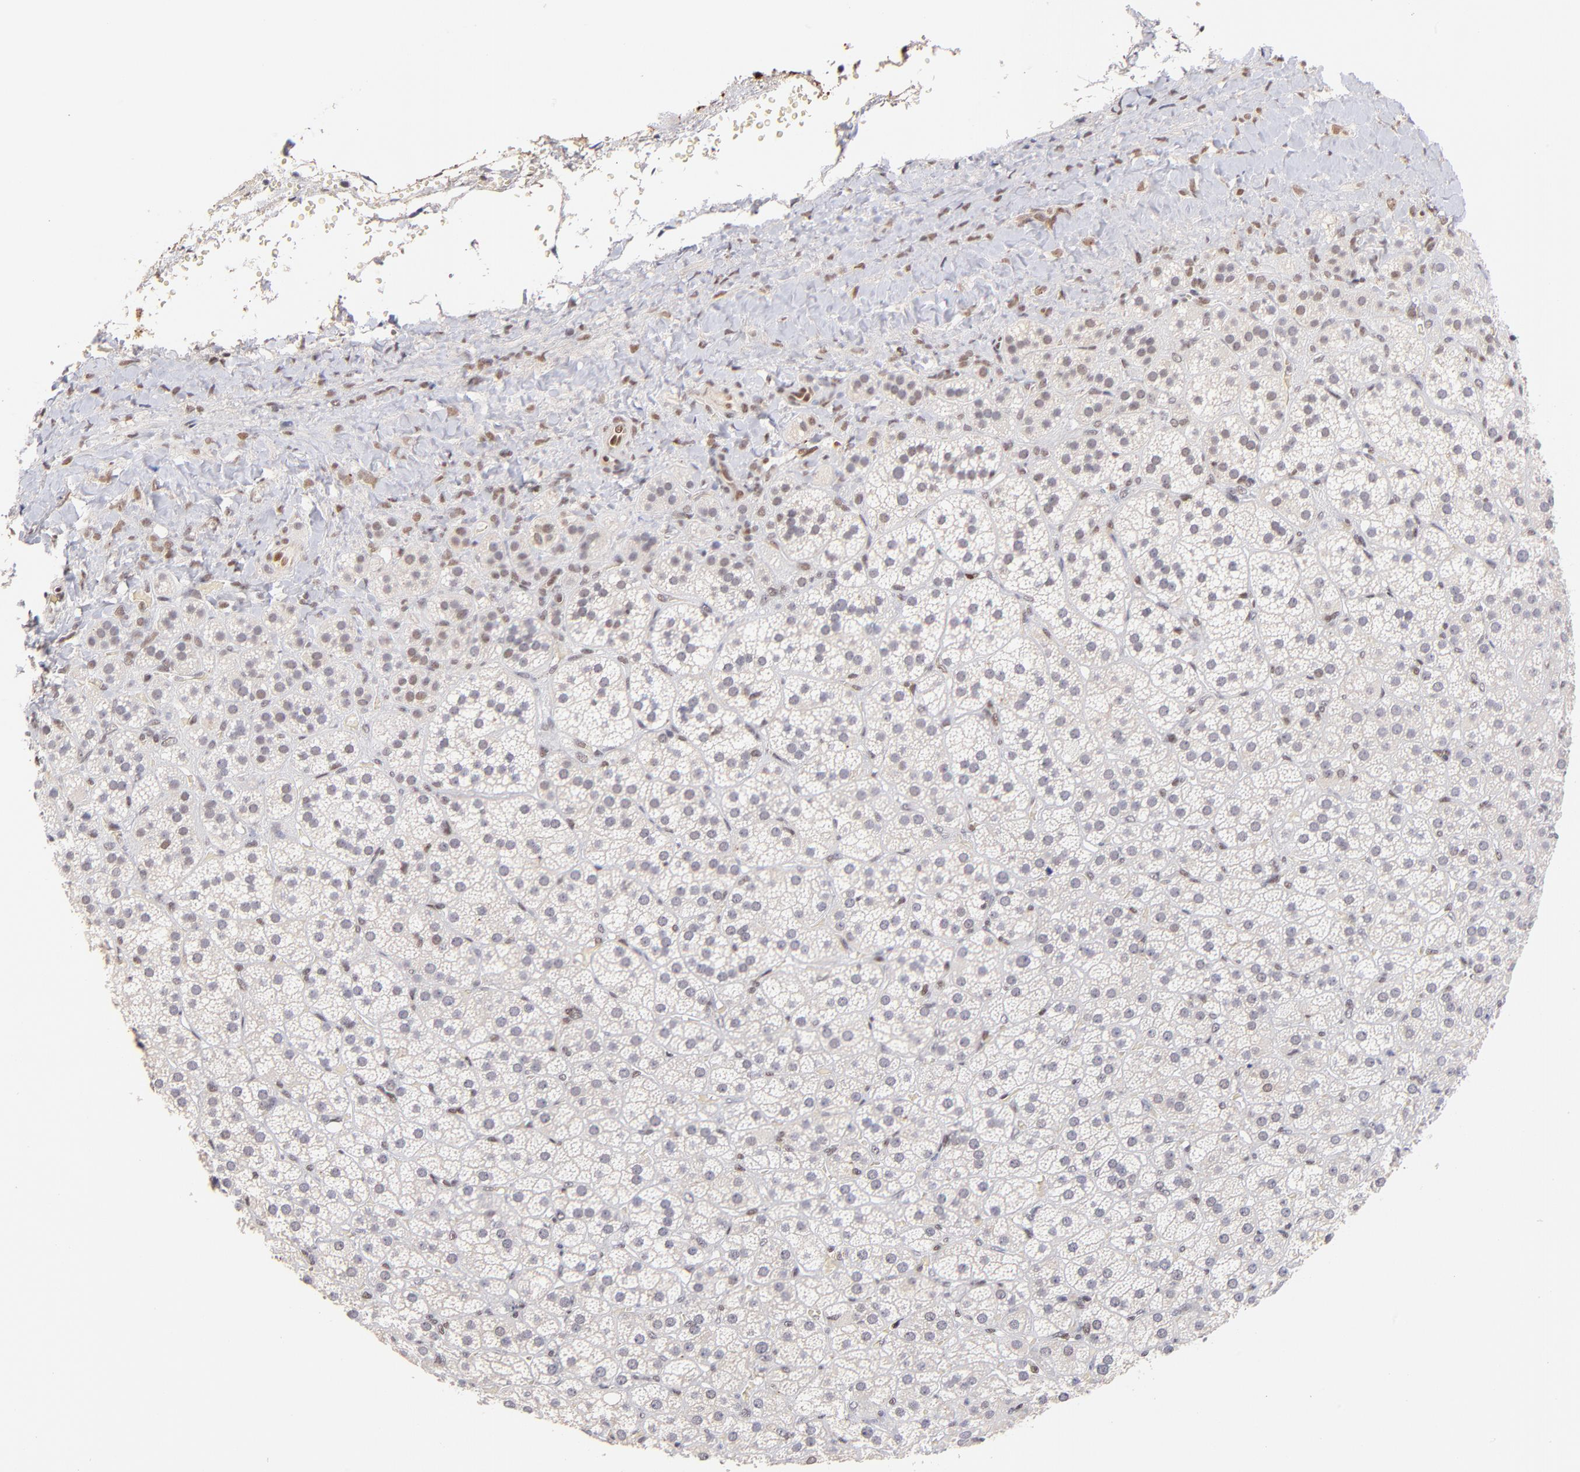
{"staining": {"intensity": "weak", "quantity": ">75%", "location": "nuclear"}, "tissue": "adrenal gland", "cell_type": "Glandular cells", "image_type": "normal", "snomed": [{"axis": "morphology", "description": "Normal tissue, NOS"}, {"axis": "topography", "description": "Adrenal gland"}], "caption": "Adrenal gland stained for a protein displays weak nuclear positivity in glandular cells. The protein is stained brown, and the nuclei are stained in blue (DAB (3,3'-diaminobenzidine) IHC with brightfield microscopy, high magnification).", "gene": "MIDEAS", "patient": {"sex": "female", "age": 71}}